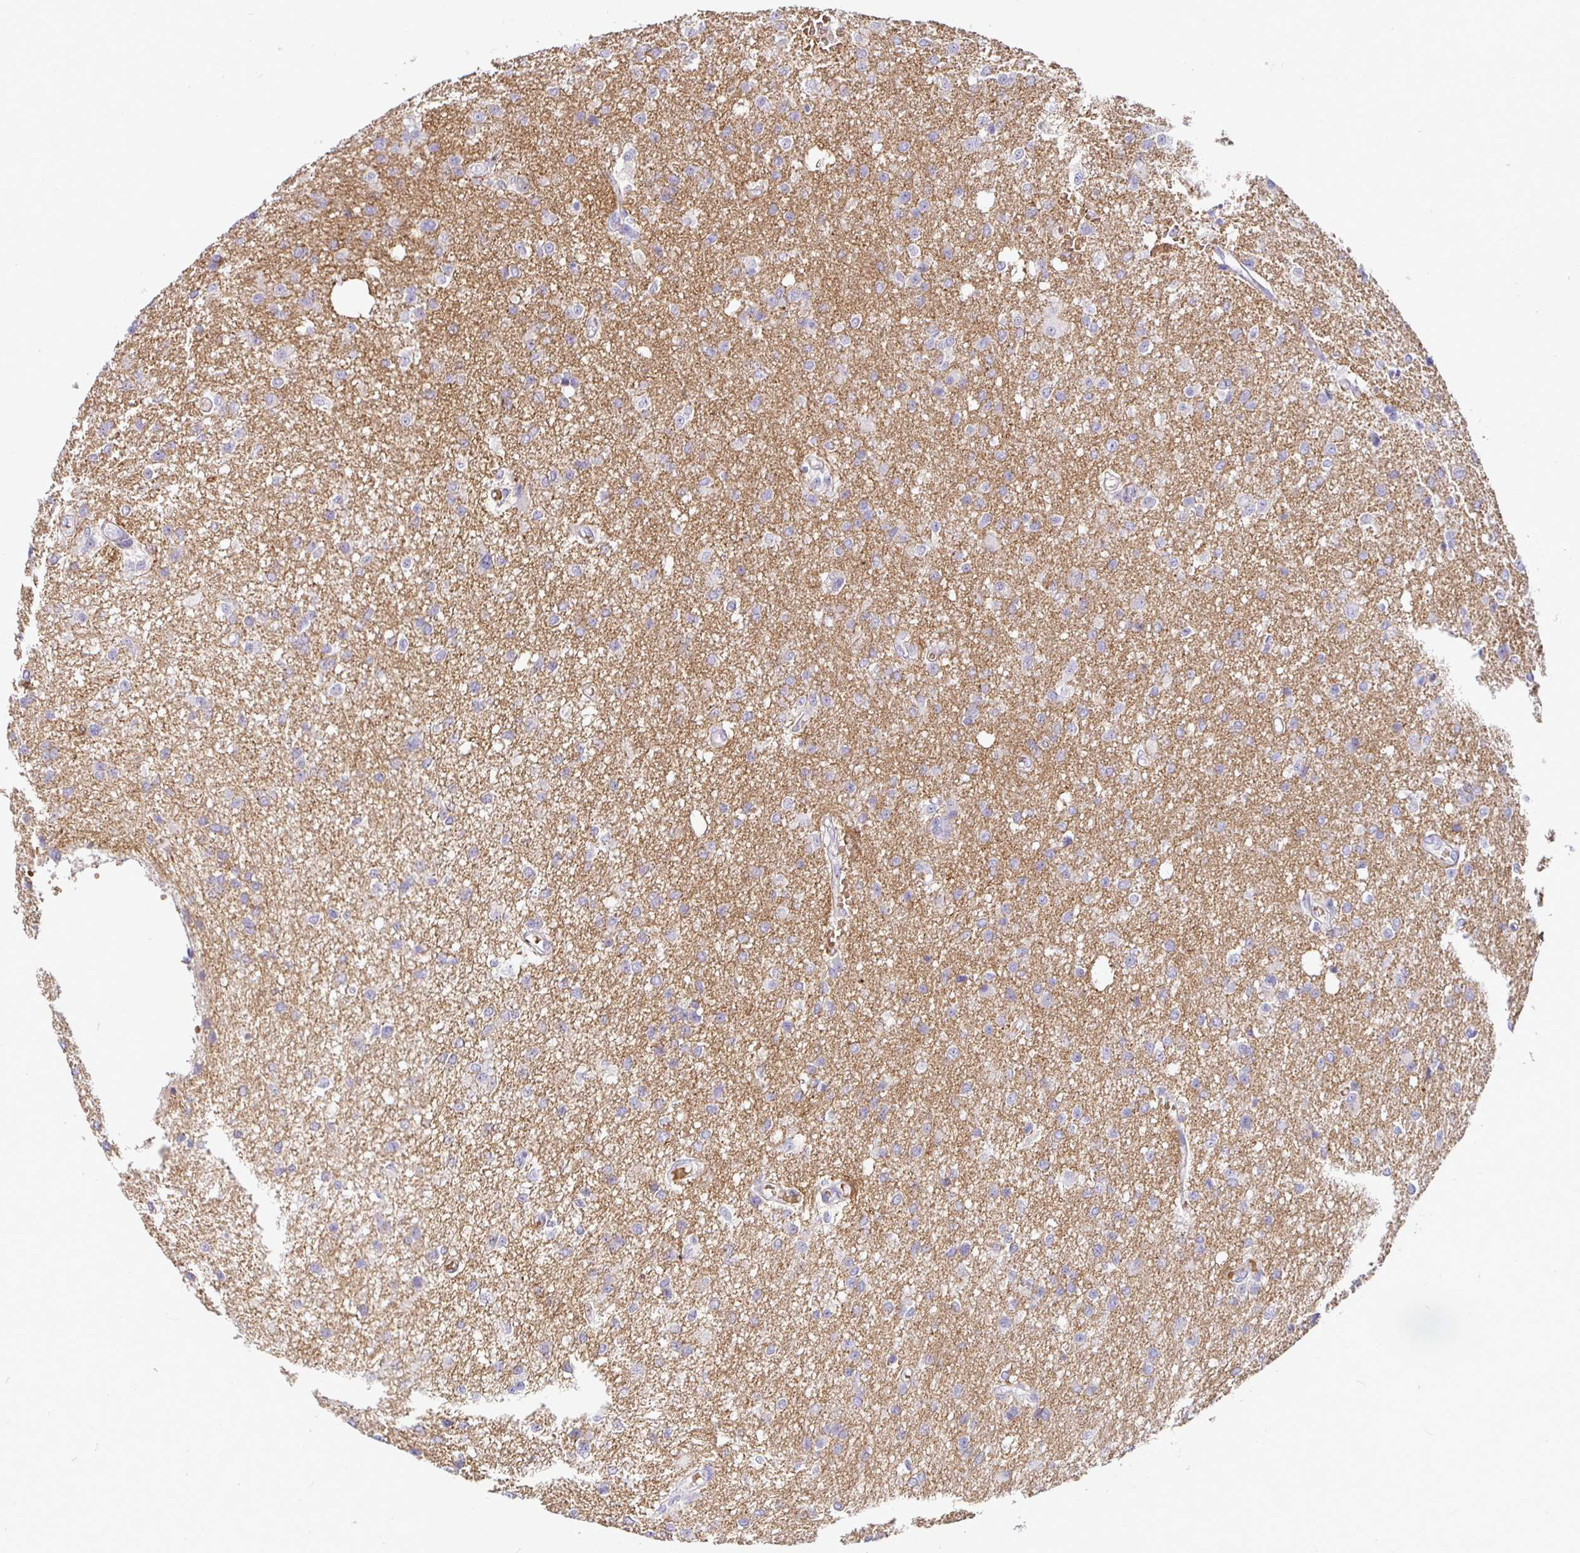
{"staining": {"intensity": "negative", "quantity": "none", "location": "none"}, "tissue": "glioma", "cell_type": "Tumor cells", "image_type": "cancer", "snomed": [{"axis": "morphology", "description": "Glioma, malignant, Low grade"}, {"axis": "topography", "description": "Brain"}], "caption": "High magnification brightfield microscopy of glioma stained with DAB (brown) and counterstained with hematoxylin (blue): tumor cells show no significant staining. (DAB (3,3'-diaminobenzidine) immunohistochemistry (IHC) with hematoxylin counter stain).", "gene": "SIRPA", "patient": {"sex": "male", "age": 26}}